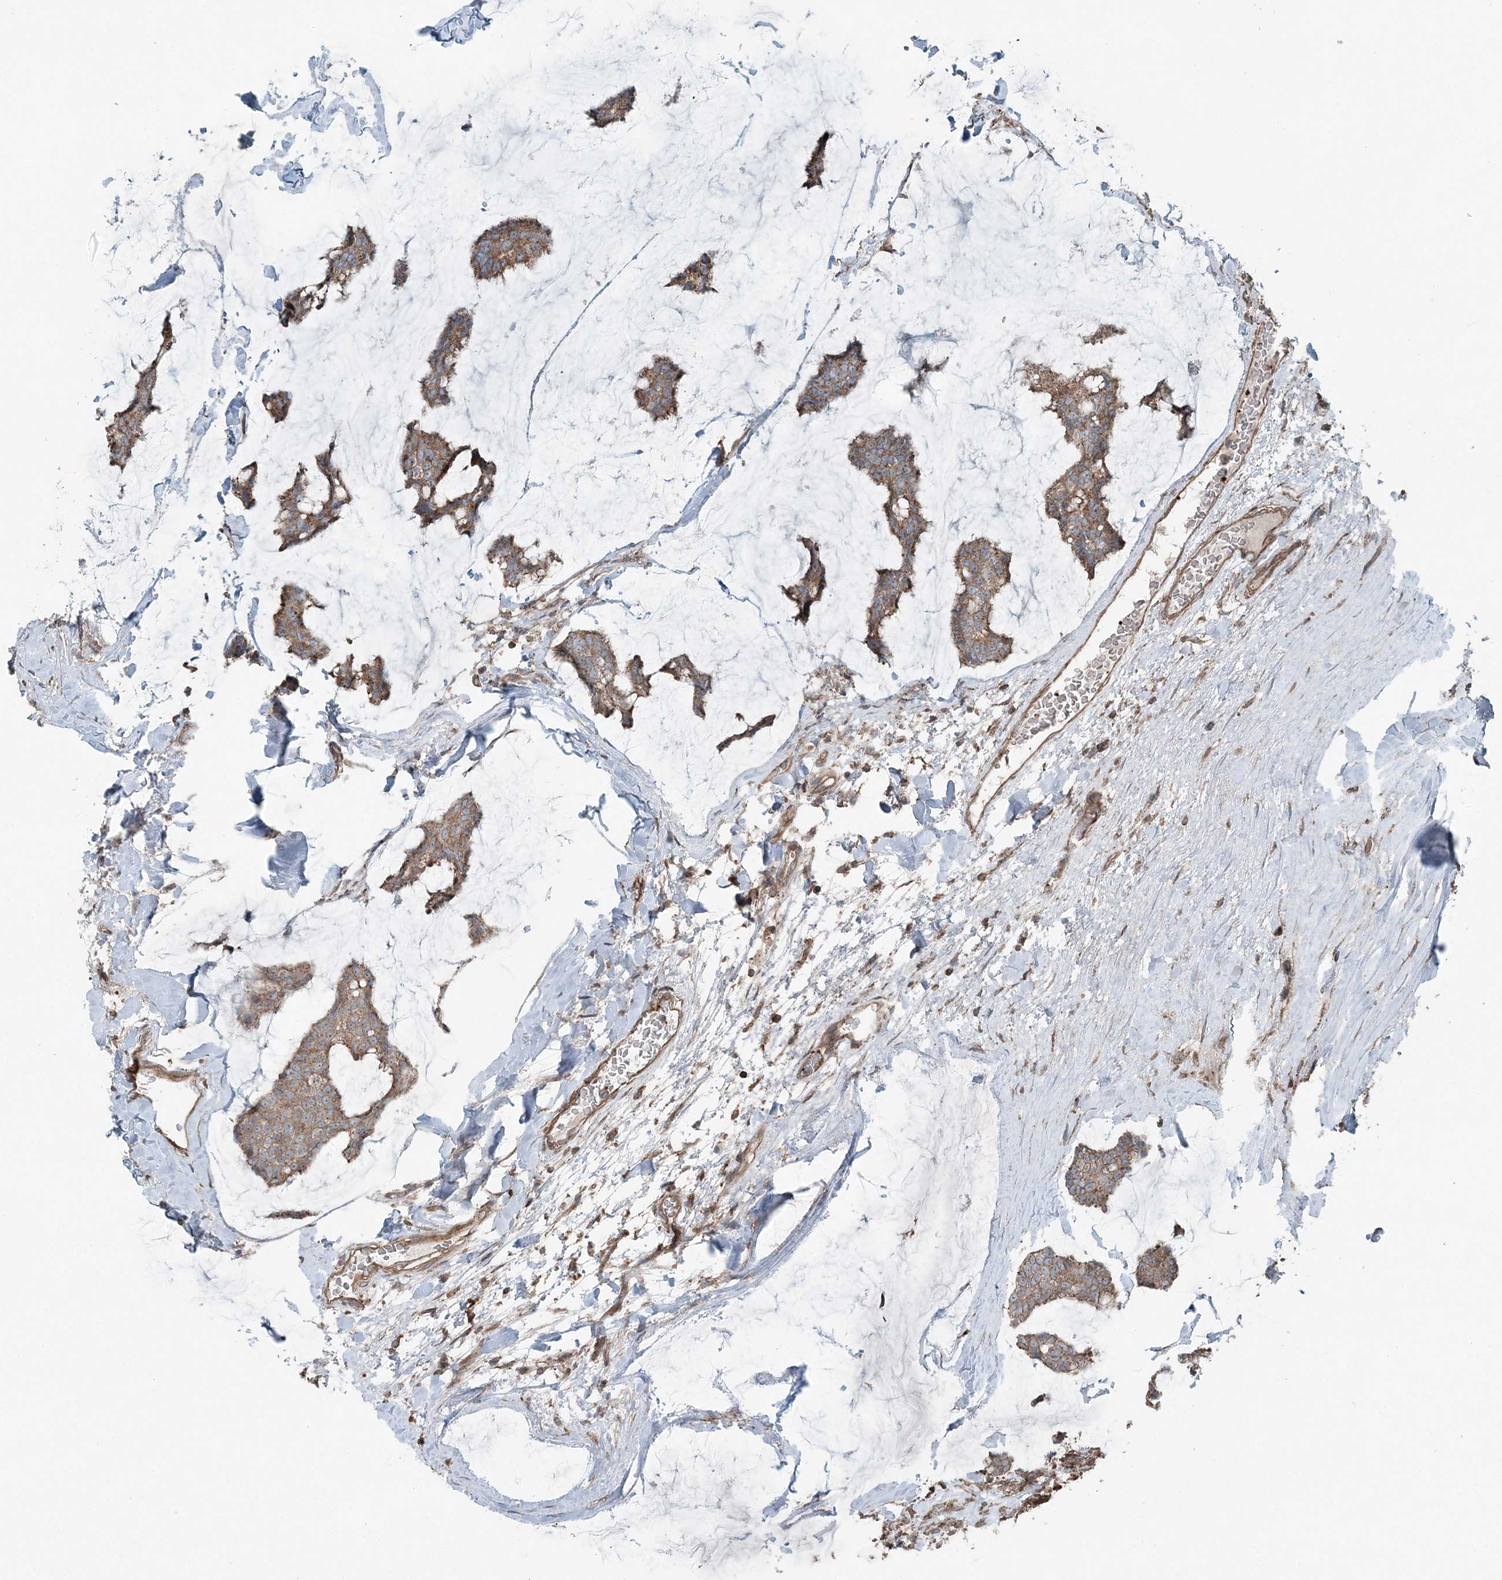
{"staining": {"intensity": "moderate", "quantity": ">75%", "location": "cytoplasmic/membranous"}, "tissue": "breast cancer", "cell_type": "Tumor cells", "image_type": "cancer", "snomed": [{"axis": "morphology", "description": "Duct carcinoma"}, {"axis": "topography", "description": "Breast"}], "caption": "This histopathology image shows immunohistochemistry staining of breast cancer (intraductal carcinoma), with medium moderate cytoplasmic/membranous staining in about >75% of tumor cells.", "gene": "KY", "patient": {"sex": "female", "age": 93}}